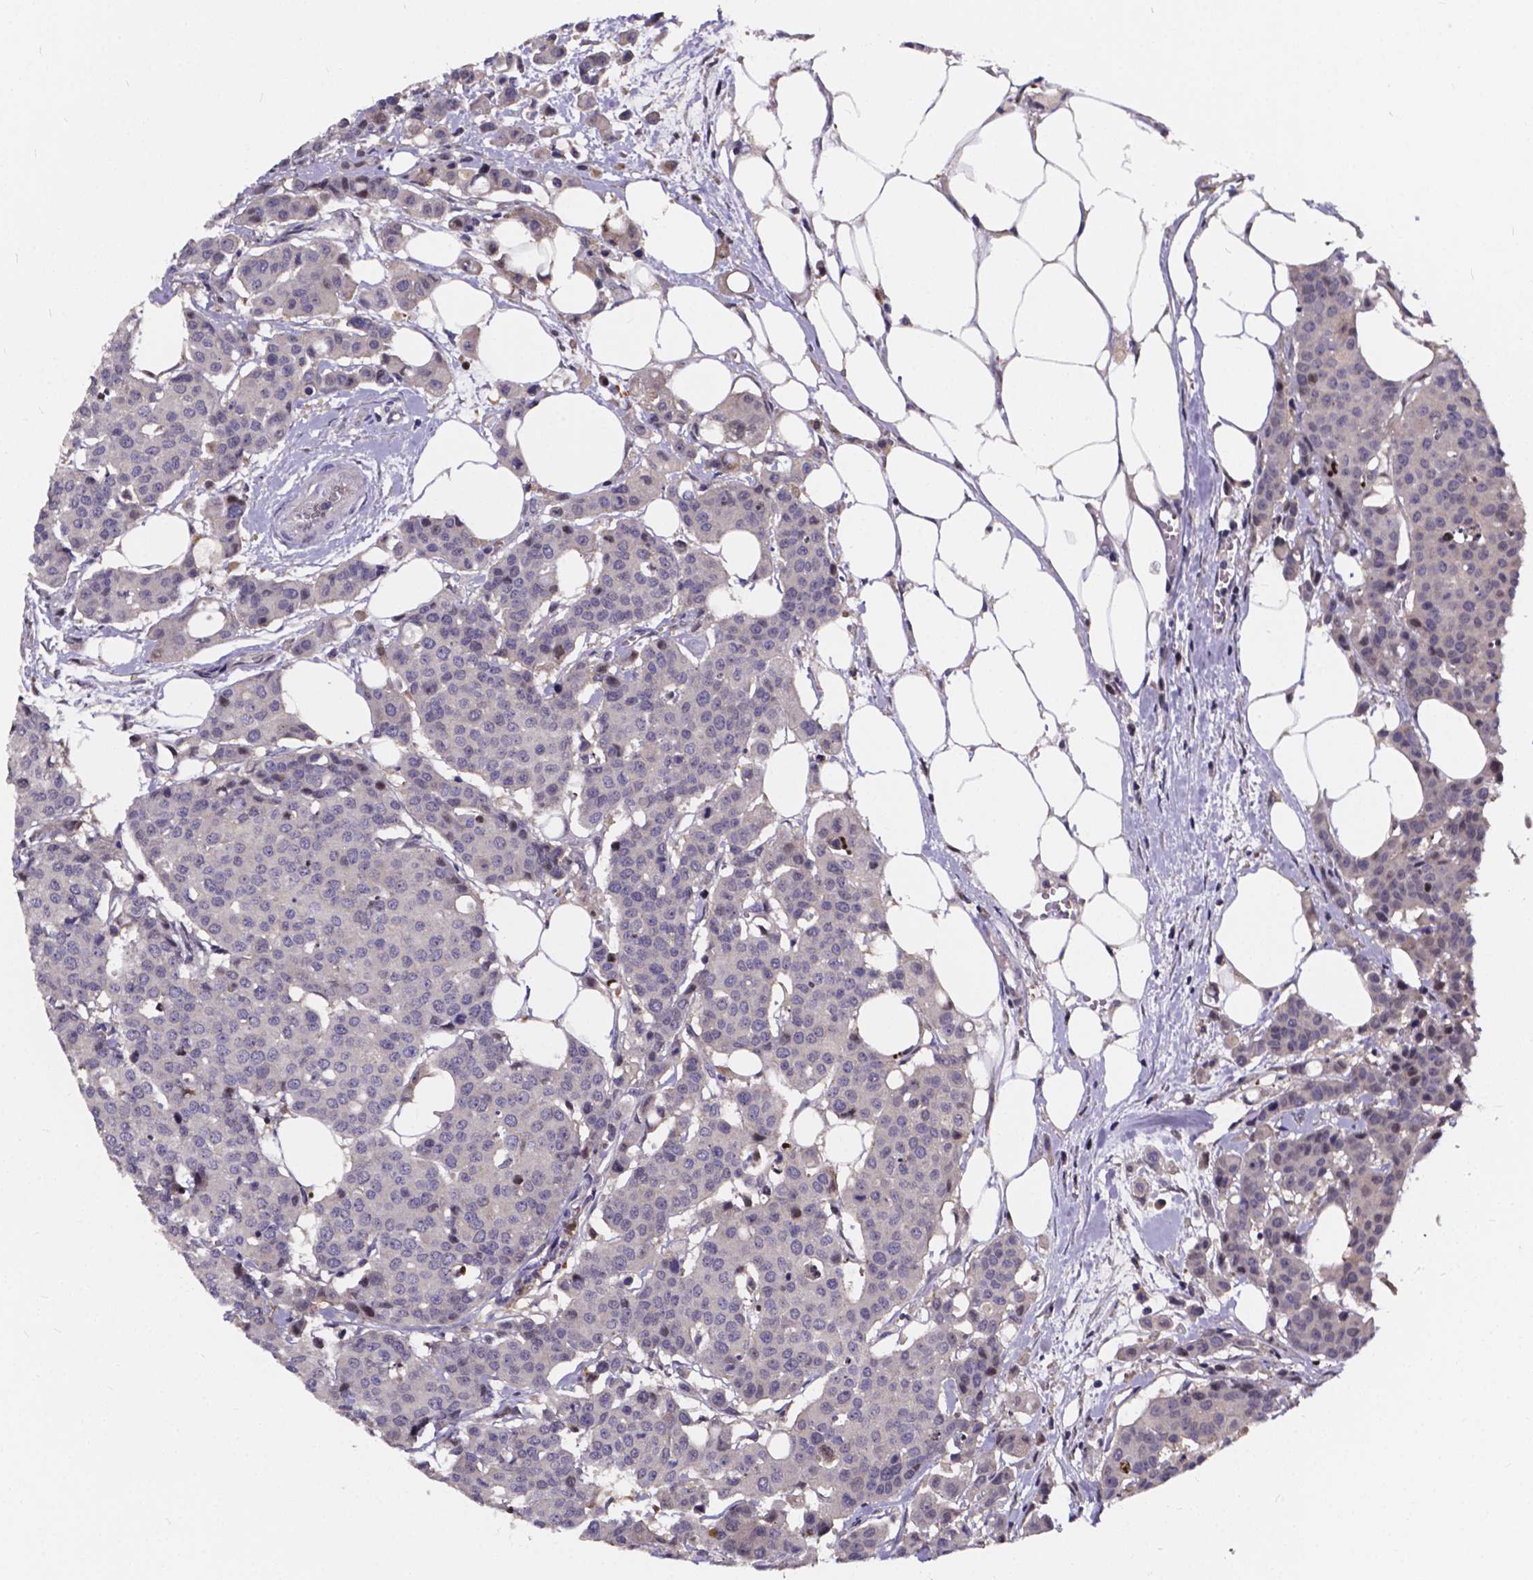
{"staining": {"intensity": "negative", "quantity": "none", "location": "none"}, "tissue": "carcinoid", "cell_type": "Tumor cells", "image_type": "cancer", "snomed": [{"axis": "morphology", "description": "Carcinoid, malignant, NOS"}, {"axis": "topography", "description": "Colon"}], "caption": "An IHC image of carcinoid is shown. There is no staining in tumor cells of carcinoid.", "gene": "SOWAHA", "patient": {"sex": "male", "age": 81}}